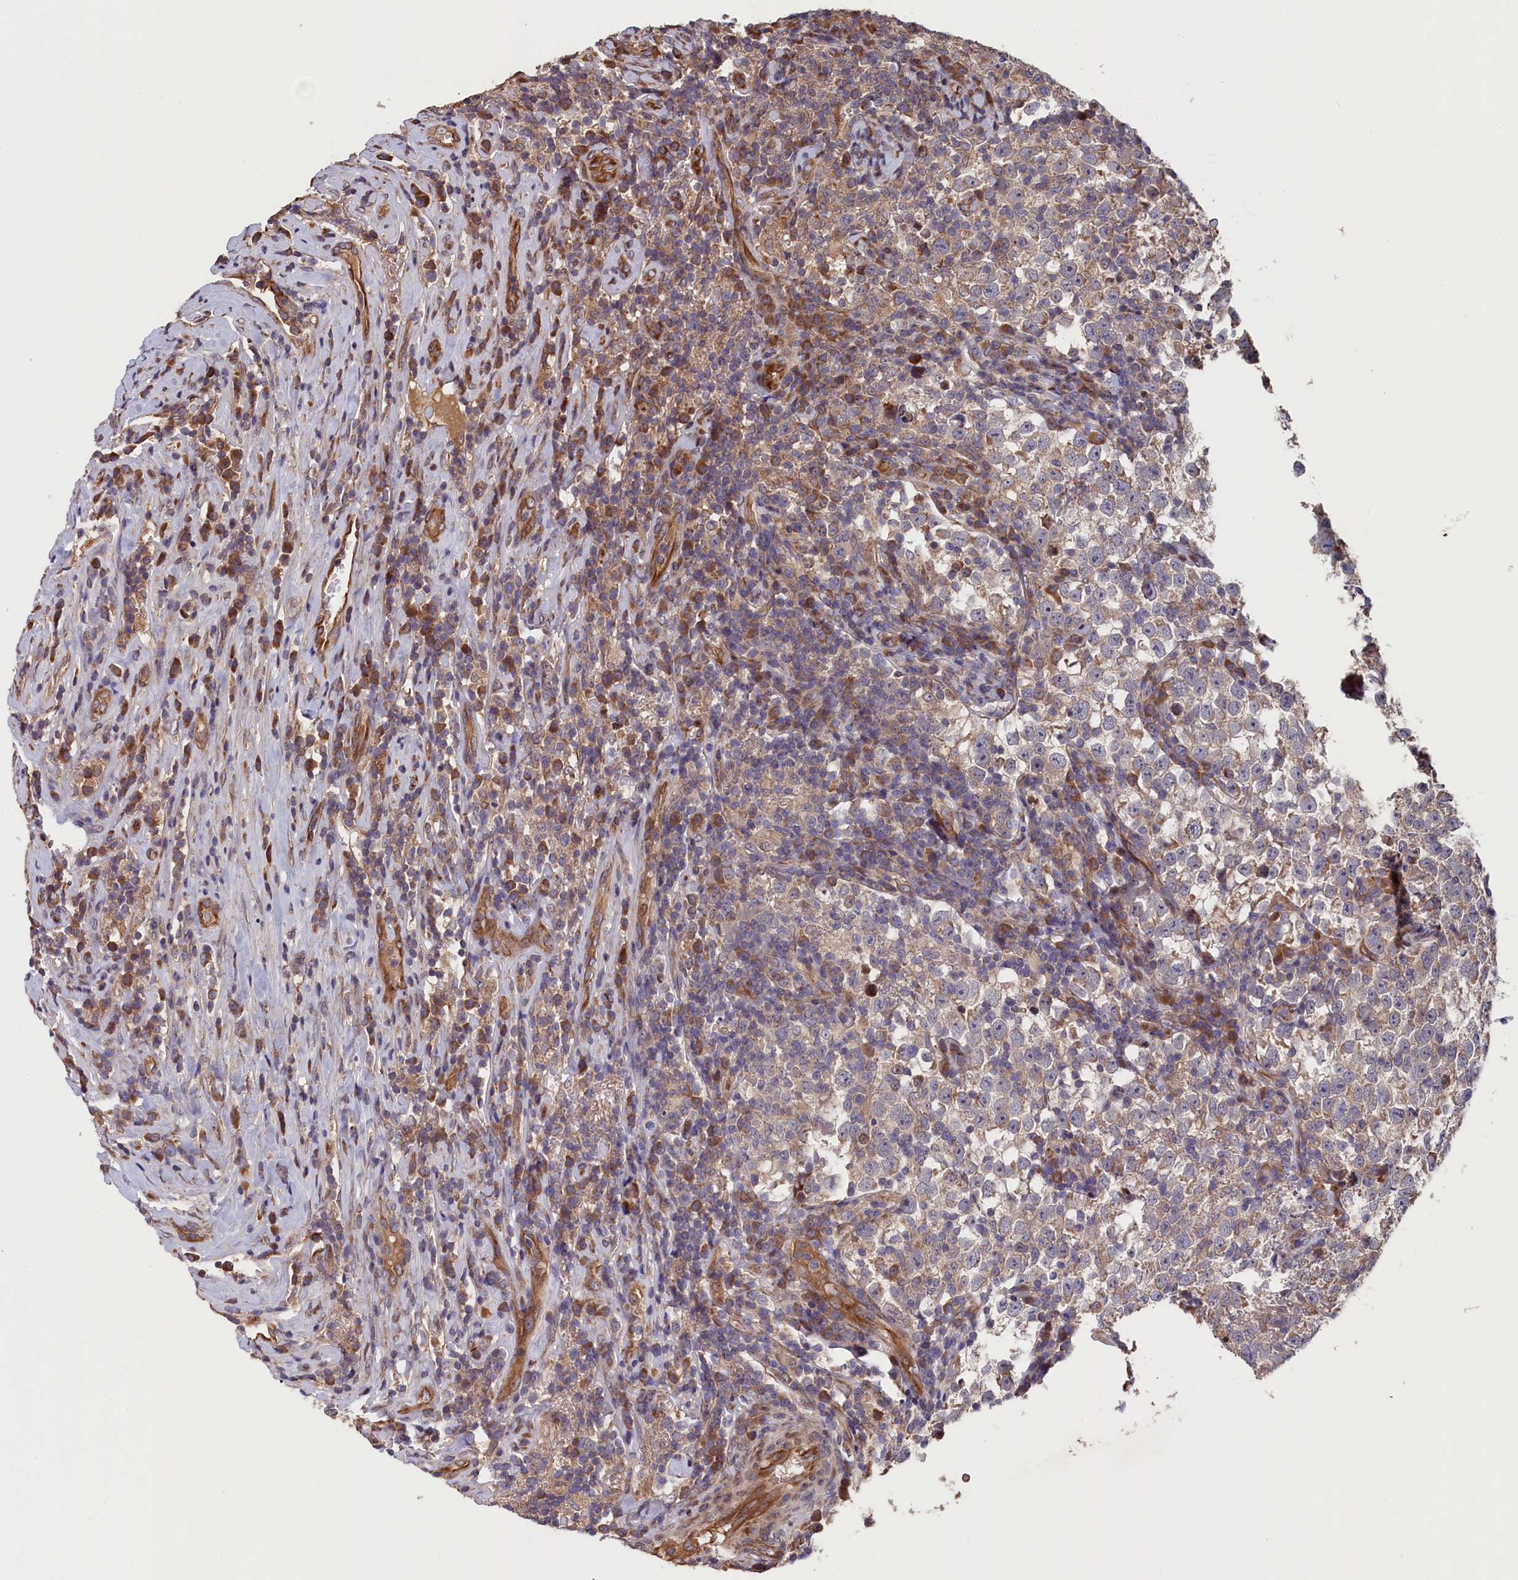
{"staining": {"intensity": "weak", "quantity": ">75%", "location": "cytoplasmic/membranous"}, "tissue": "testis cancer", "cell_type": "Tumor cells", "image_type": "cancer", "snomed": [{"axis": "morphology", "description": "Normal tissue, NOS"}, {"axis": "morphology", "description": "Seminoma, NOS"}, {"axis": "topography", "description": "Testis"}], "caption": "Testis seminoma was stained to show a protein in brown. There is low levels of weak cytoplasmic/membranous staining in approximately >75% of tumor cells.", "gene": "GREB1L", "patient": {"sex": "male", "age": 43}}